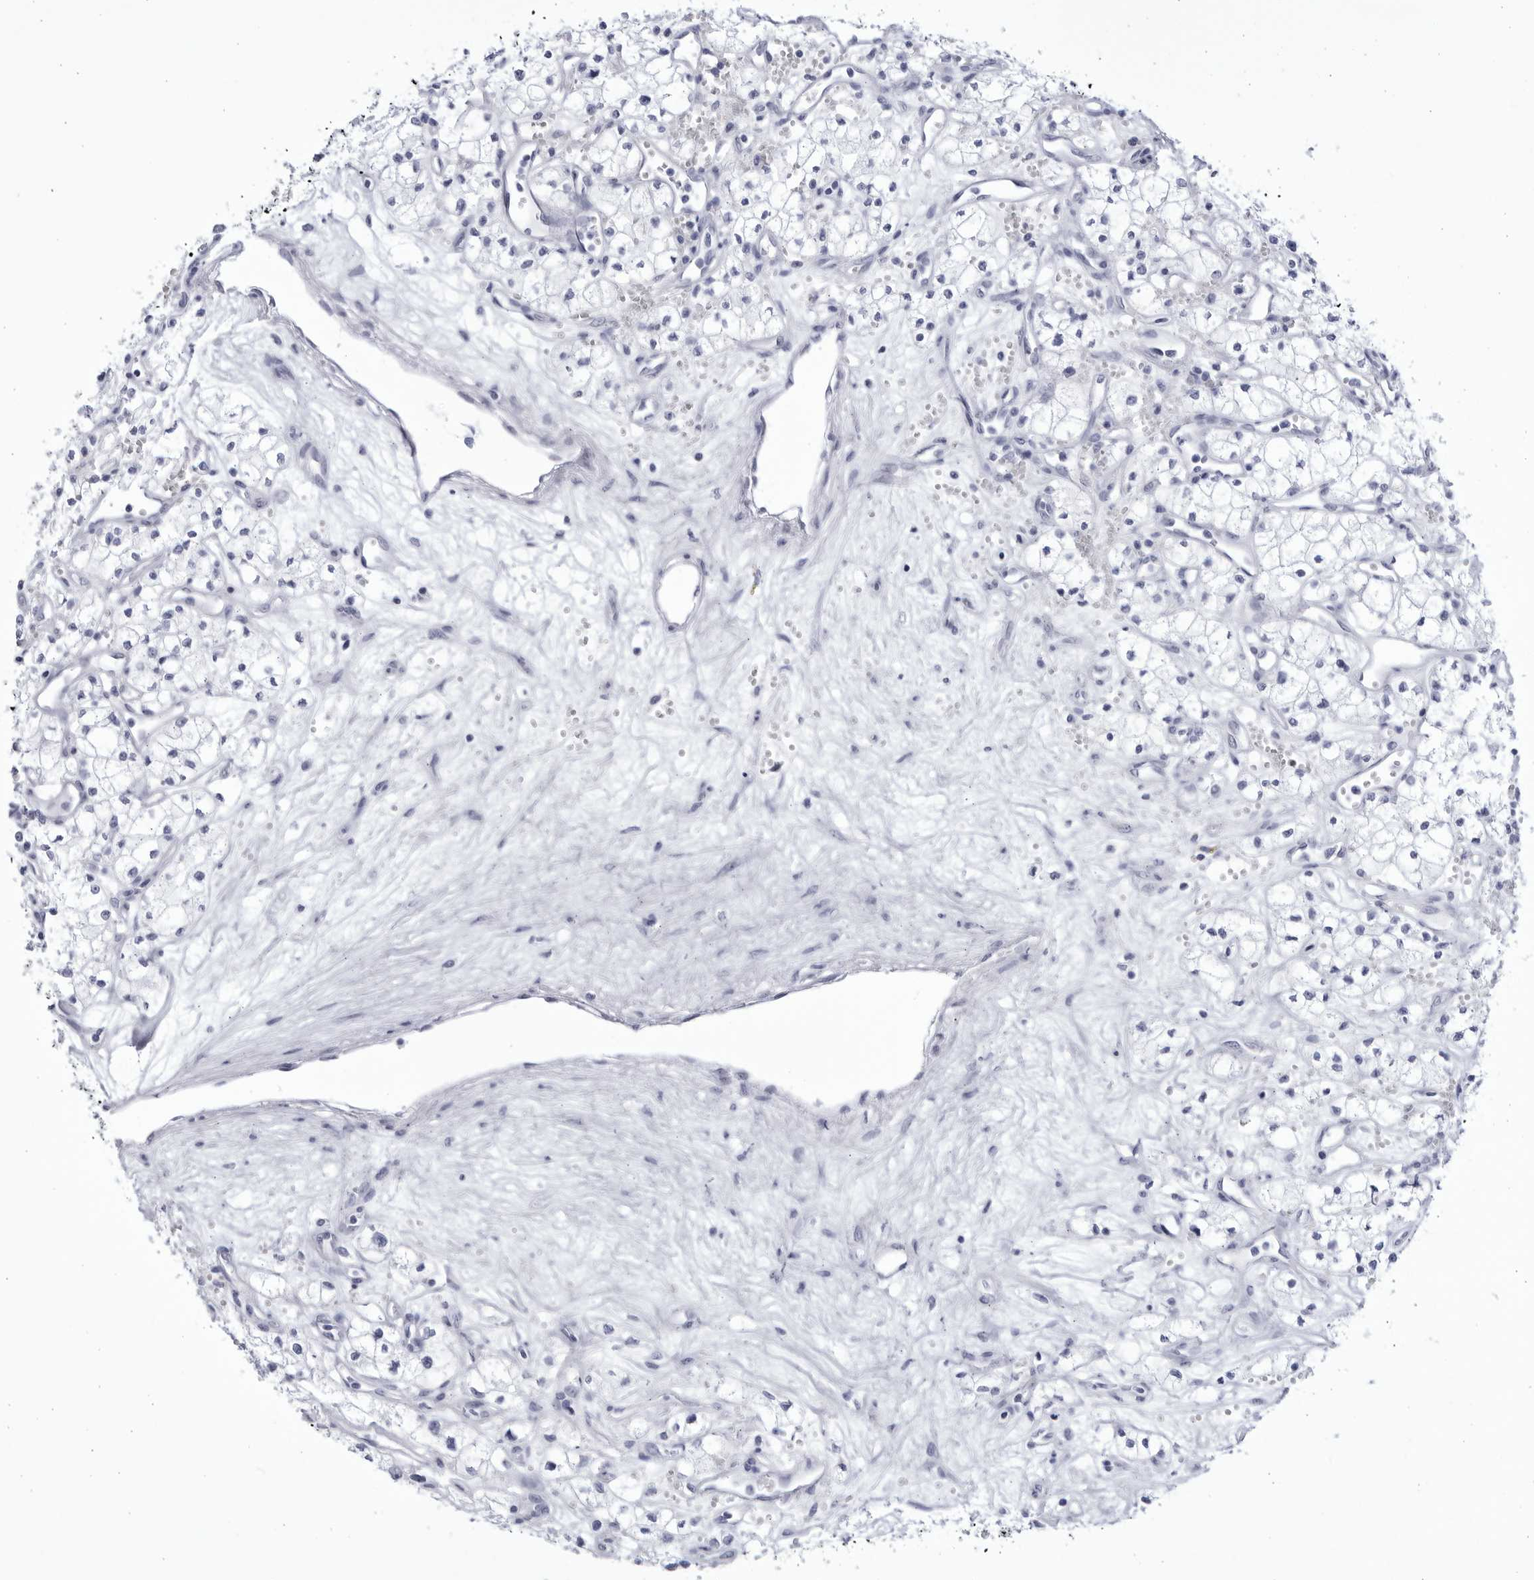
{"staining": {"intensity": "negative", "quantity": "none", "location": "none"}, "tissue": "renal cancer", "cell_type": "Tumor cells", "image_type": "cancer", "snomed": [{"axis": "morphology", "description": "Adenocarcinoma, NOS"}, {"axis": "topography", "description": "Kidney"}], "caption": "This is an immunohistochemistry (IHC) histopathology image of renal cancer. There is no staining in tumor cells.", "gene": "CCDC181", "patient": {"sex": "male", "age": 59}}